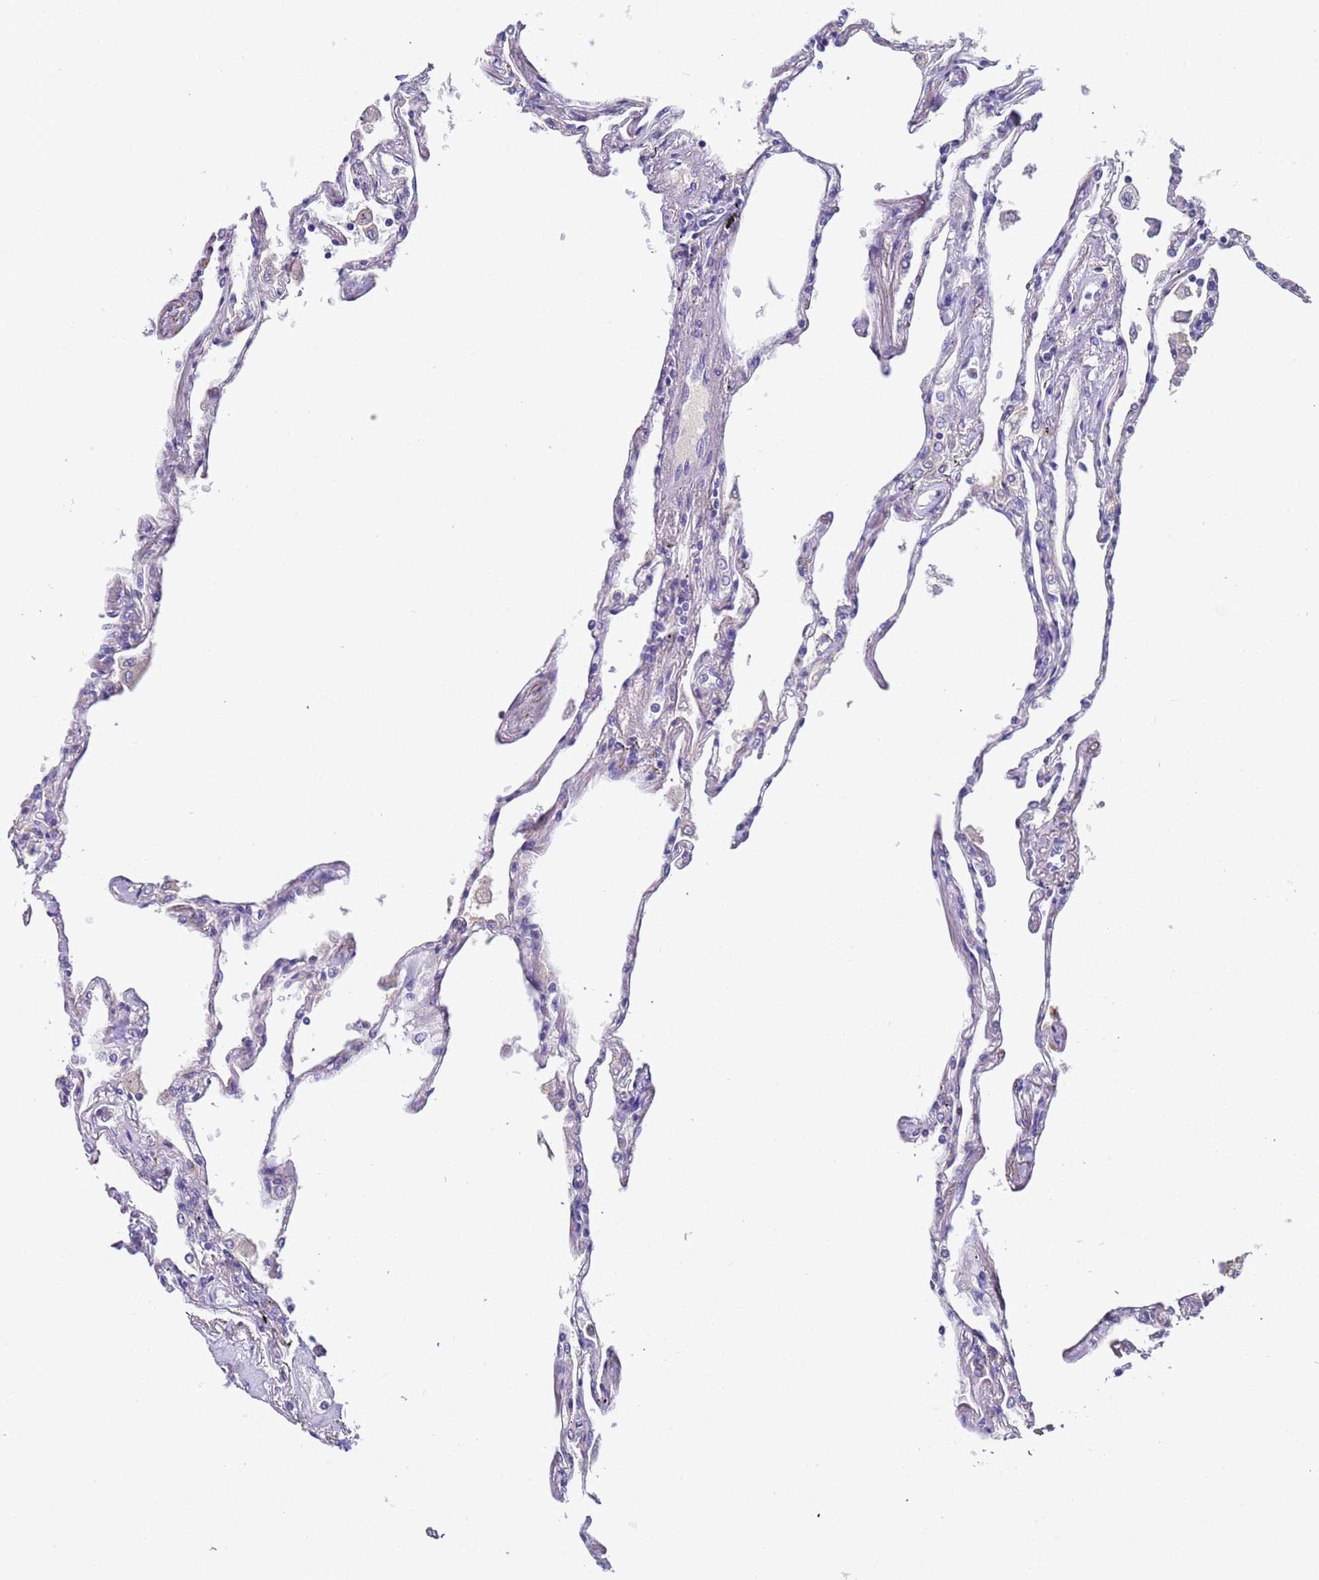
{"staining": {"intensity": "weak", "quantity": "<25%", "location": "cytoplasmic/membranous"}, "tissue": "lung", "cell_type": "Alveolar cells", "image_type": "normal", "snomed": [{"axis": "morphology", "description": "Normal tissue, NOS"}, {"axis": "topography", "description": "Lung"}], "caption": "This is an immunohistochemistry image of unremarkable human lung. There is no expression in alveolar cells.", "gene": "PAQR7", "patient": {"sex": "female", "age": 67}}